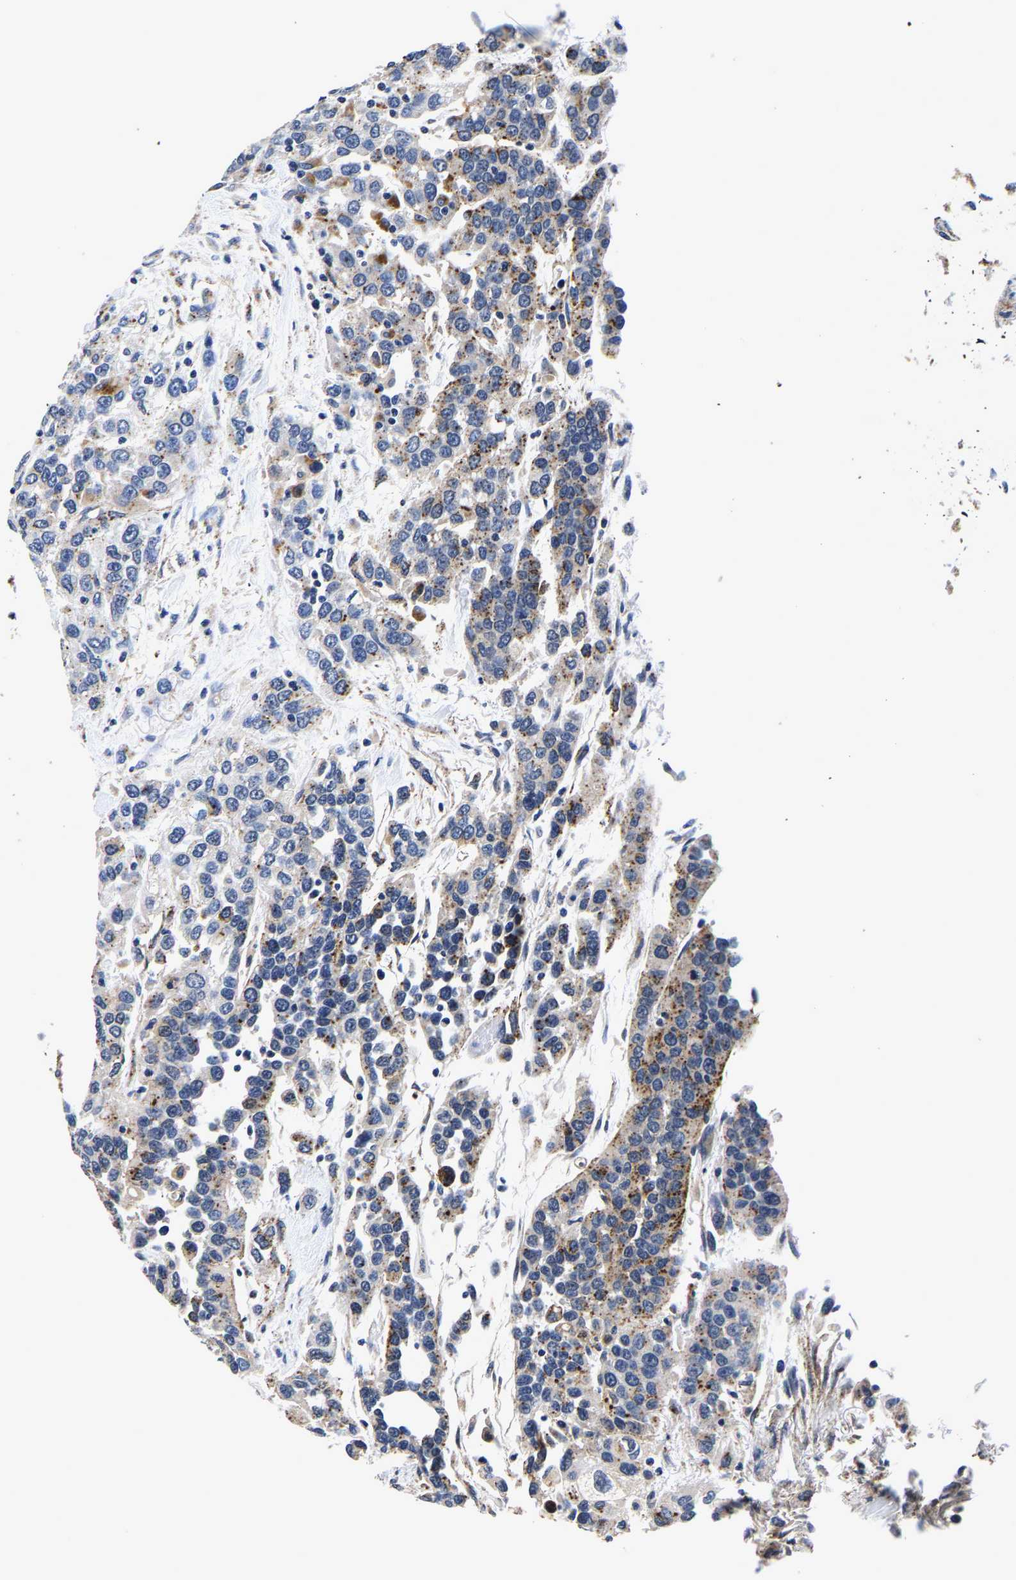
{"staining": {"intensity": "strong", "quantity": "<25%", "location": "cytoplasmic/membranous"}, "tissue": "urothelial cancer", "cell_type": "Tumor cells", "image_type": "cancer", "snomed": [{"axis": "morphology", "description": "Urothelial carcinoma, High grade"}, {"axis": "topography", "description": "Urinary bladder"}], "caption": "A histopathology image of human urothelial cancer stained for a protein displays strong cytoplasmic/membranous brown staining in tumor cells. Ihc stains the protein in brown and the nuclei are stained blue.", "gene": "GRN", "patient": {"sex": "female", "age": 80}}